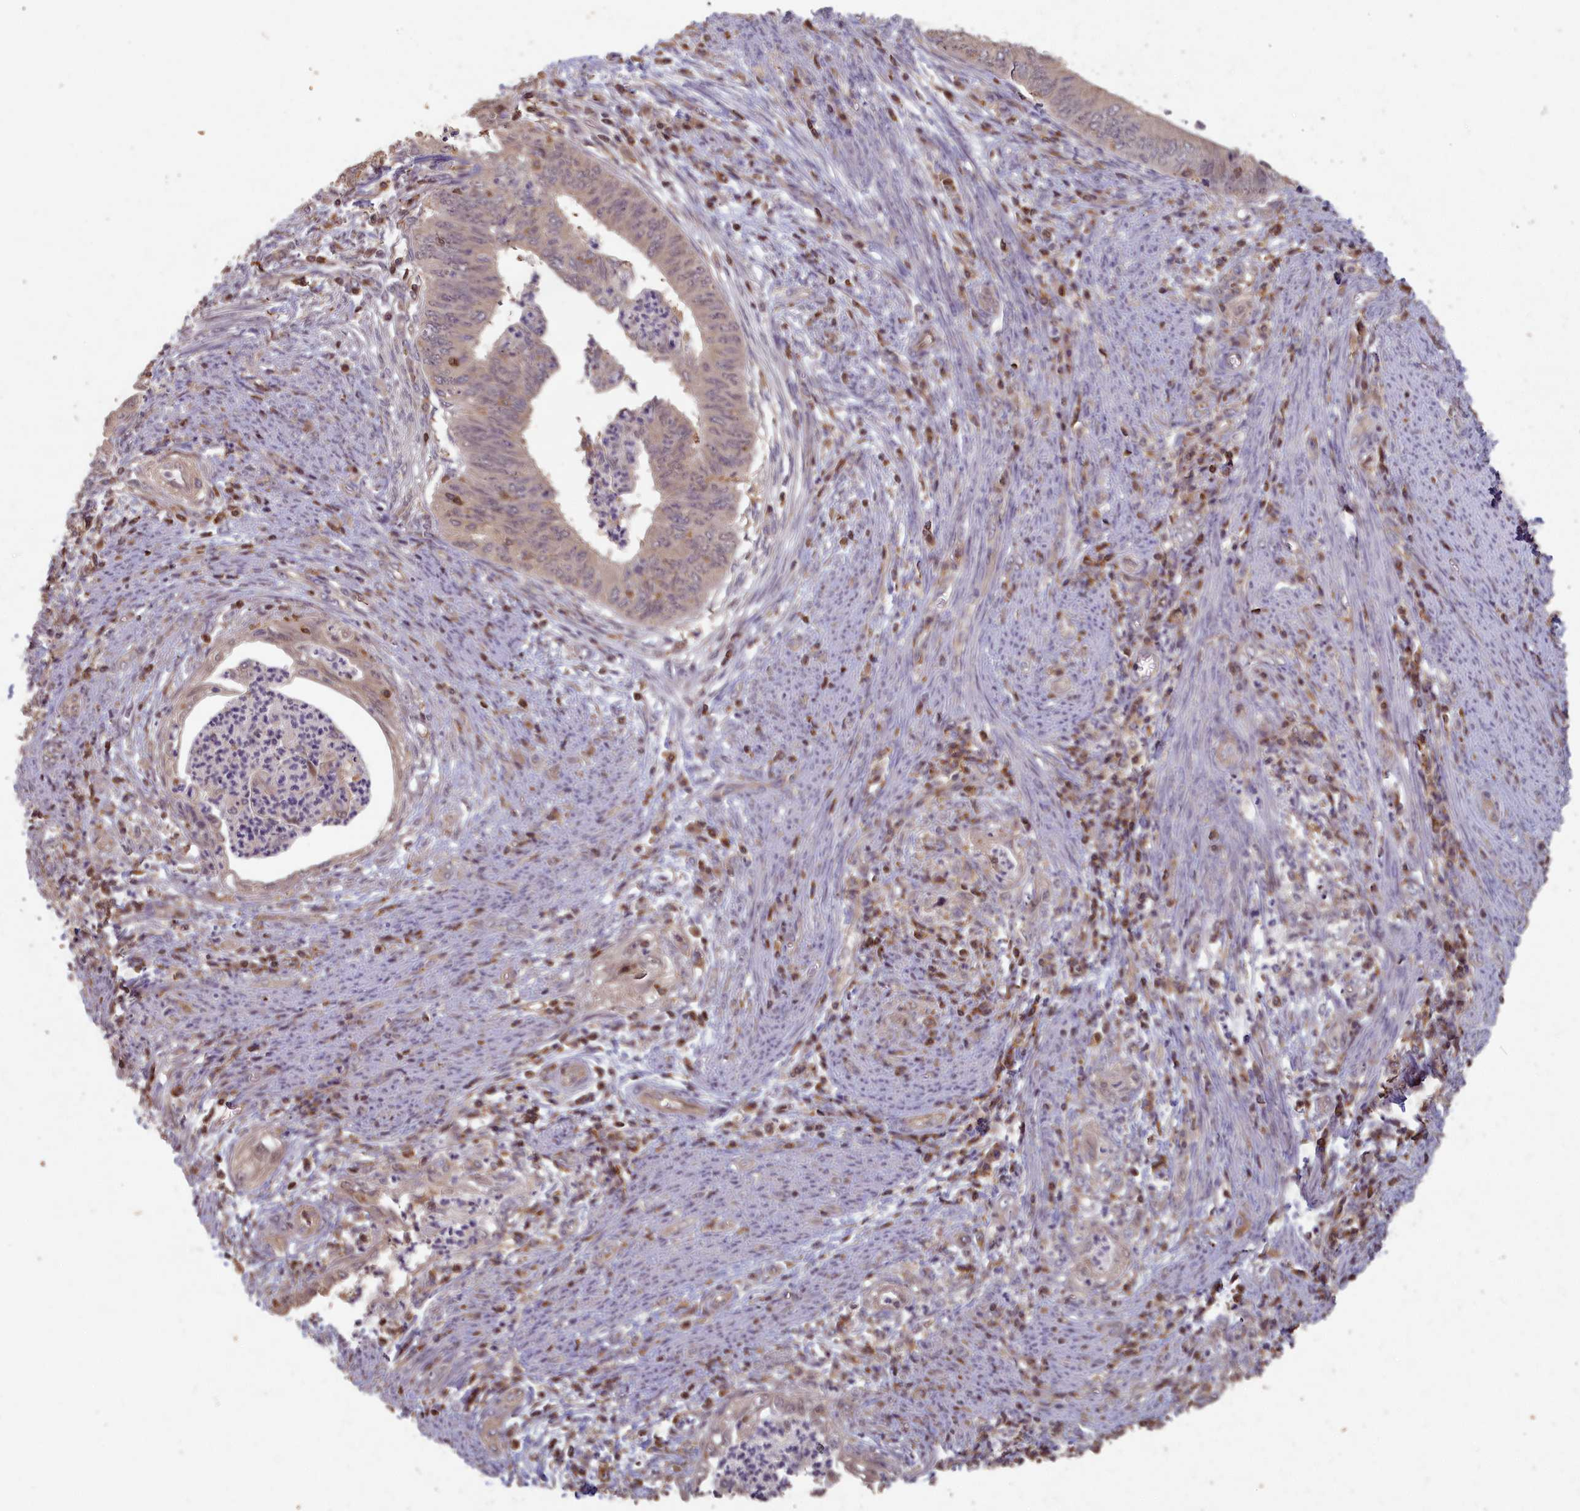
{"staining": {"intensity": "weak", "quantity": "<25%", "location": "cytoplasmic/membranous"}, "tissue": "endometrial cancer", "cell_type": "Tumor cells", "image_type": "cancer", "snomed": [{"axis": "morphology", "description": "Adenocarcinoma, NOS"}, {"axis": "topography", "description": "Endometrium"}], "caption": "Endometrial cancer (adenocarcinoma) stained for a protein using immunohistochemistry (IHC) reveals no staining tumor cells.", "gene": "MADD", "patient": {"sex": "female", "age": 68}}